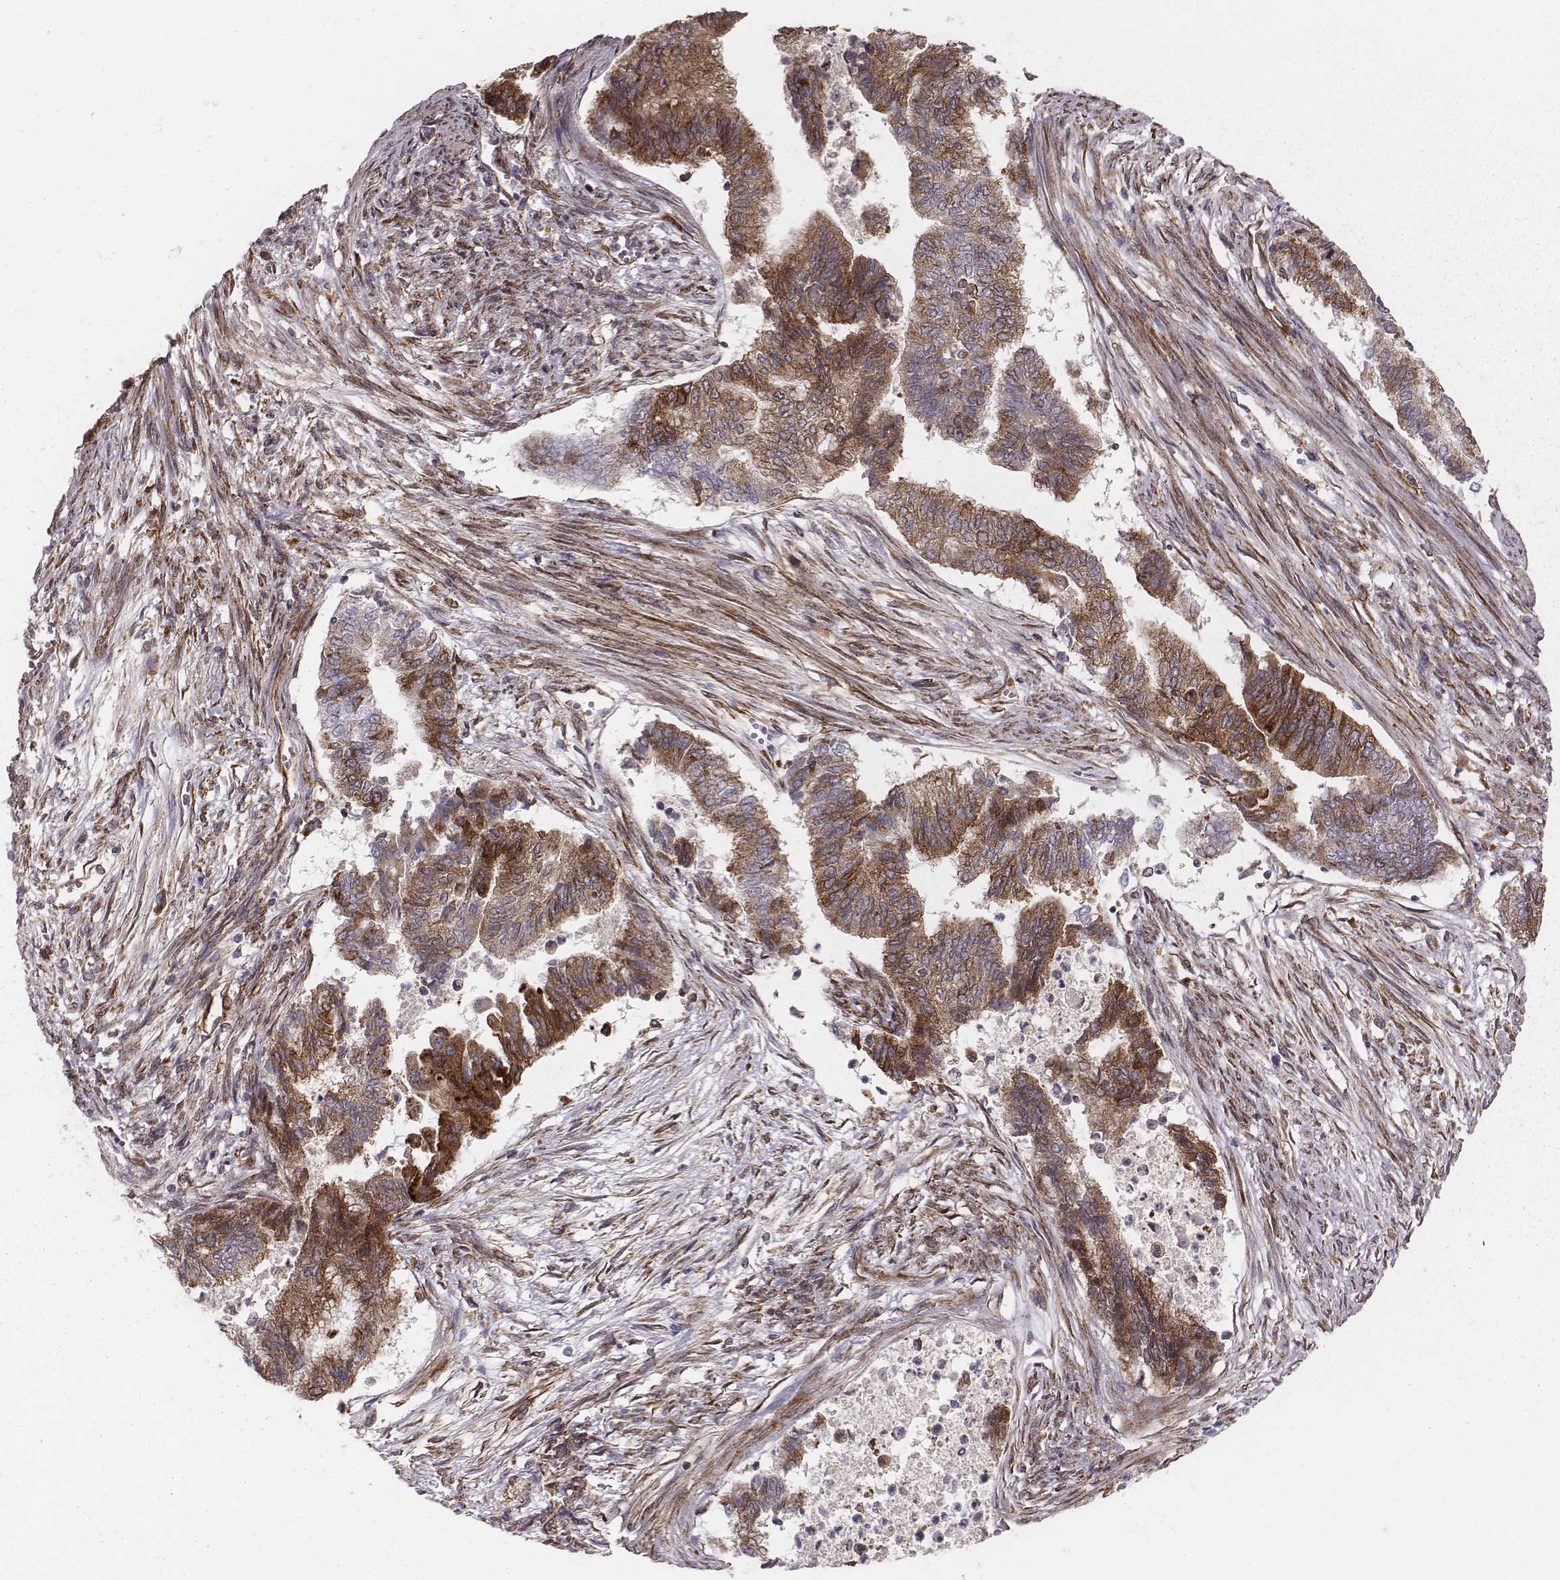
{"staining": {"intensity": "moderate", "quantity": ">75%", "location": "cytoplasmic/membranous"}, "tissue": "endometrial cancer", "cell_type": "Tumor cells", "image_type": "cancer", "snomed": [{"axis": "morphology", "description": "Adenocarcinoma, NOS"}, {"axis": "topography", "description": "Endometrium"}], "caption": "Tumor cells display medium levels of moderate cytoplasmic/membranous positivity in approximately >75% of cells in human endometrial cancer (adenocarcinoma).", "gene": "TXLNA", "patient": {"sex": "female", "age": 65}}